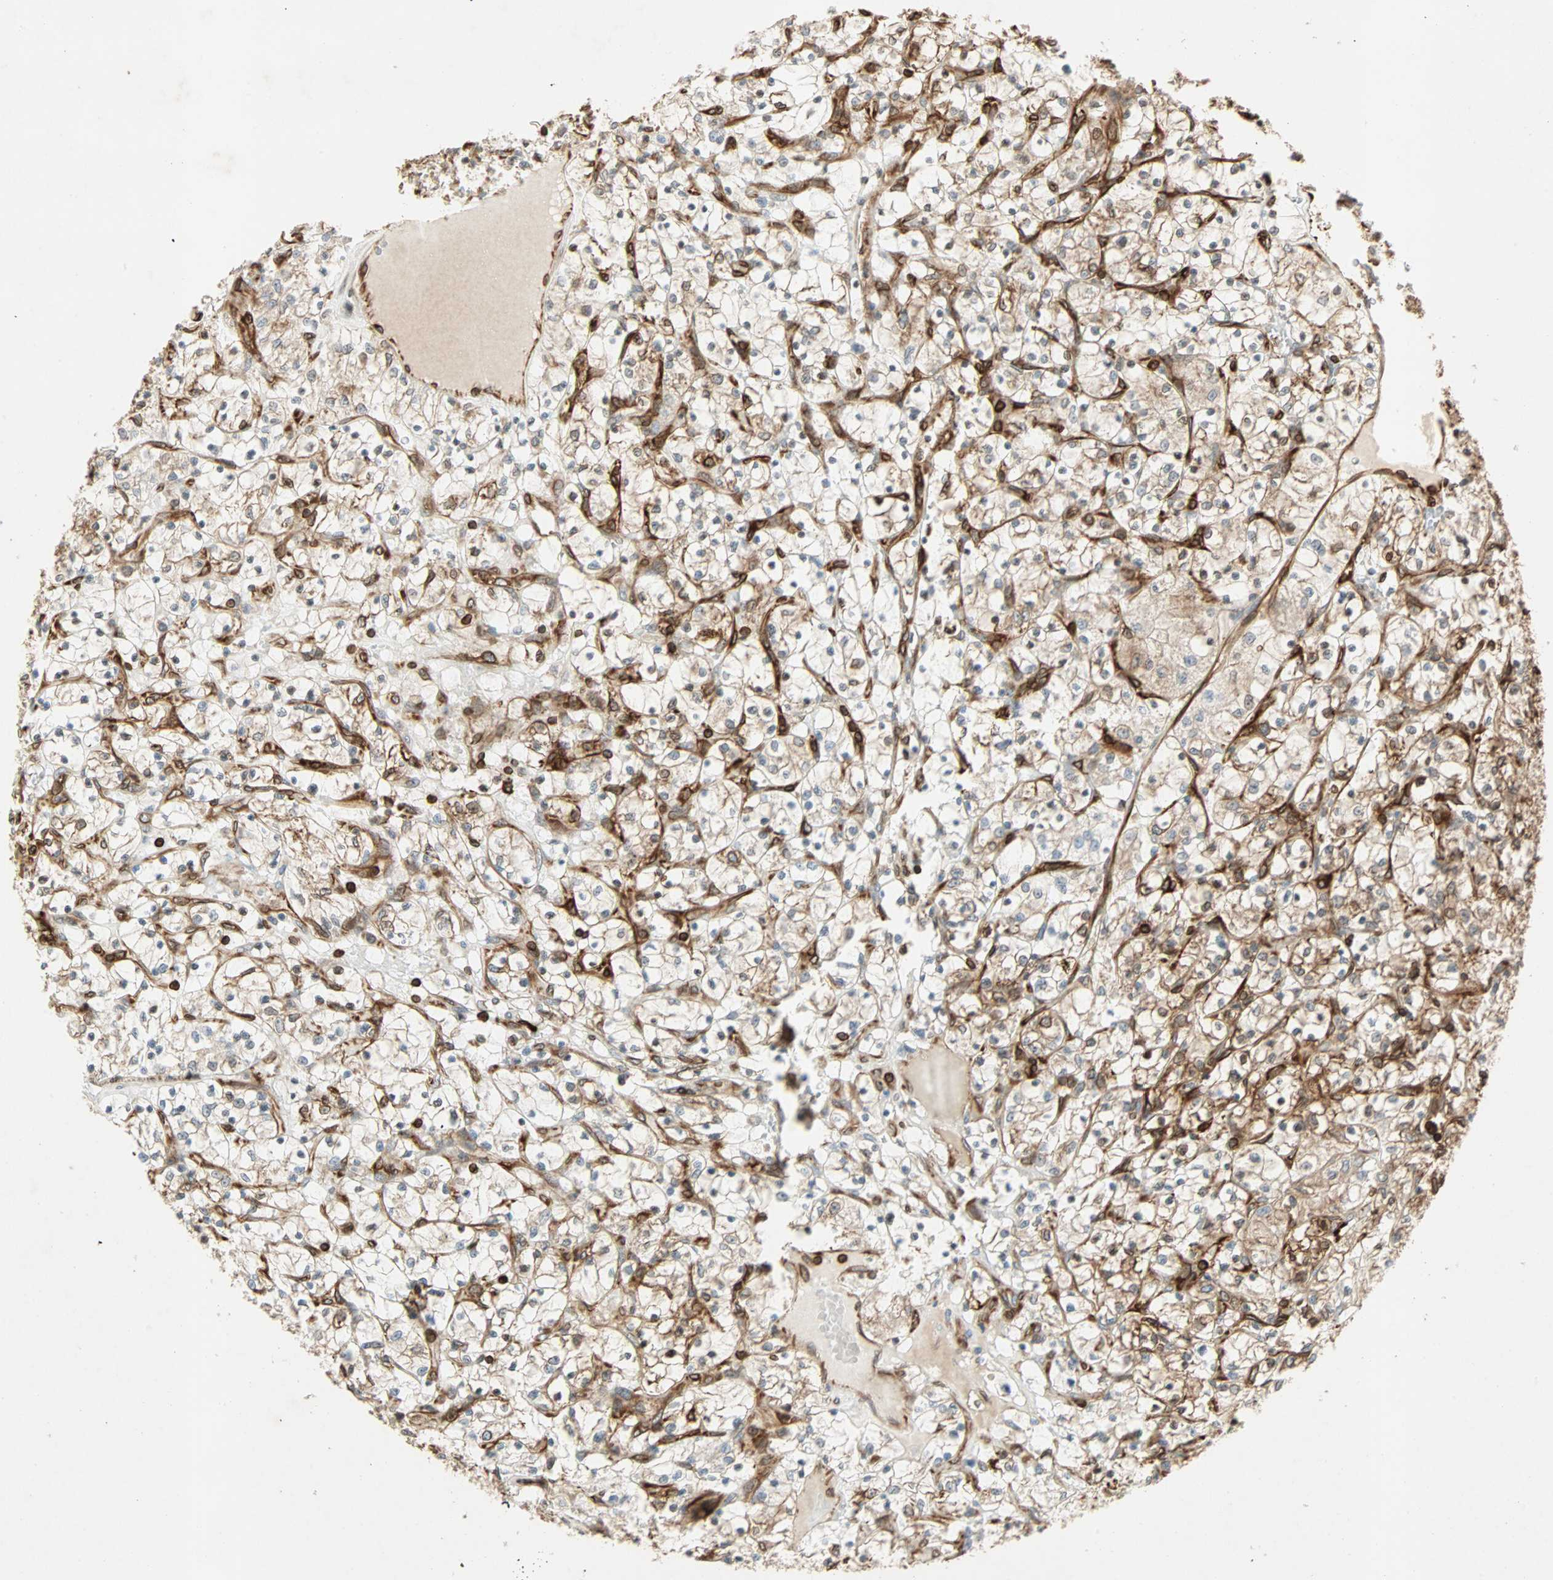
{"staining": {"intensity": "moderate", "quantity": ">75%", "location": "cytoplasmic/membranous"}, "tissue": "renal cancer", "cell_type": "Tumor cells", "image_type": "cancer", "snomed": [{"axis": "morphology", "description": "Adenocarcinoma, NOS"}, {"axis": "topography", "description": "Kidney"}], "caption": "Human renal cancer (adenocarcinoma) stained with a brown dye reveals moderate cytoplasmic/membranous positive expression in approximately >75% of tumor cells.", "gene": "TAPBP", "patient": {"sex": "female", "age": 69}}